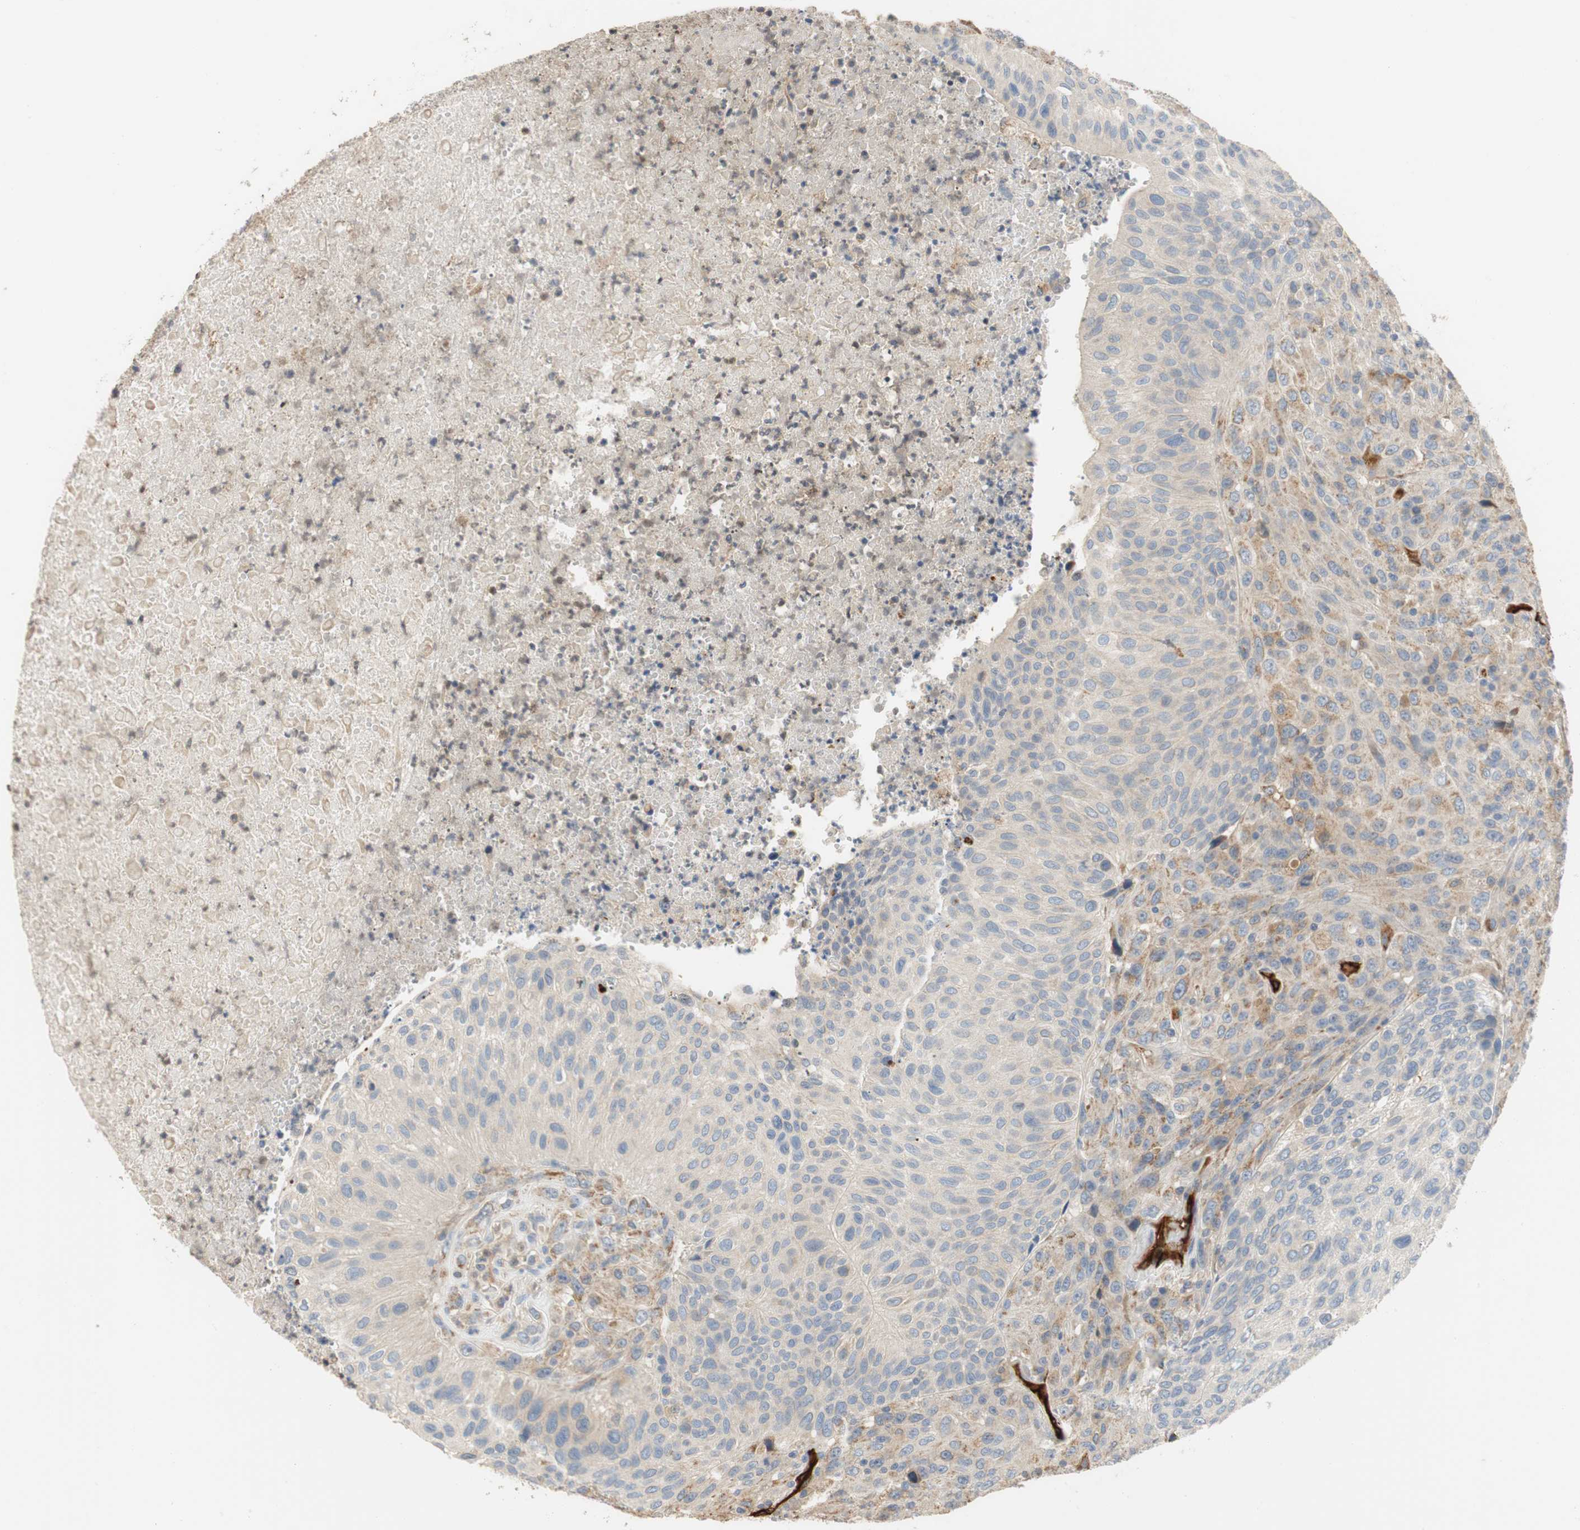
{"staining": {"intensity": "negative", "quantity": "none", "location": "none"}, "tissue": "urothelial cancer", "cell_type": "Tumor cells", "image_type": "cancer", "snomed": [{"axis": "morphology", "description": "Urothelial carcinoma, High grade"}, {"axis": "topography", "description": "Urinary bladder"}], "caption": "Immunohistochemistry (IHC) of urothelial cancer exhibits no positivity in tumor cells. (DAB immunohistochemistry, high magnification).", "gene": "ALPL", "patient": {"sex": "male", "age": 66}}